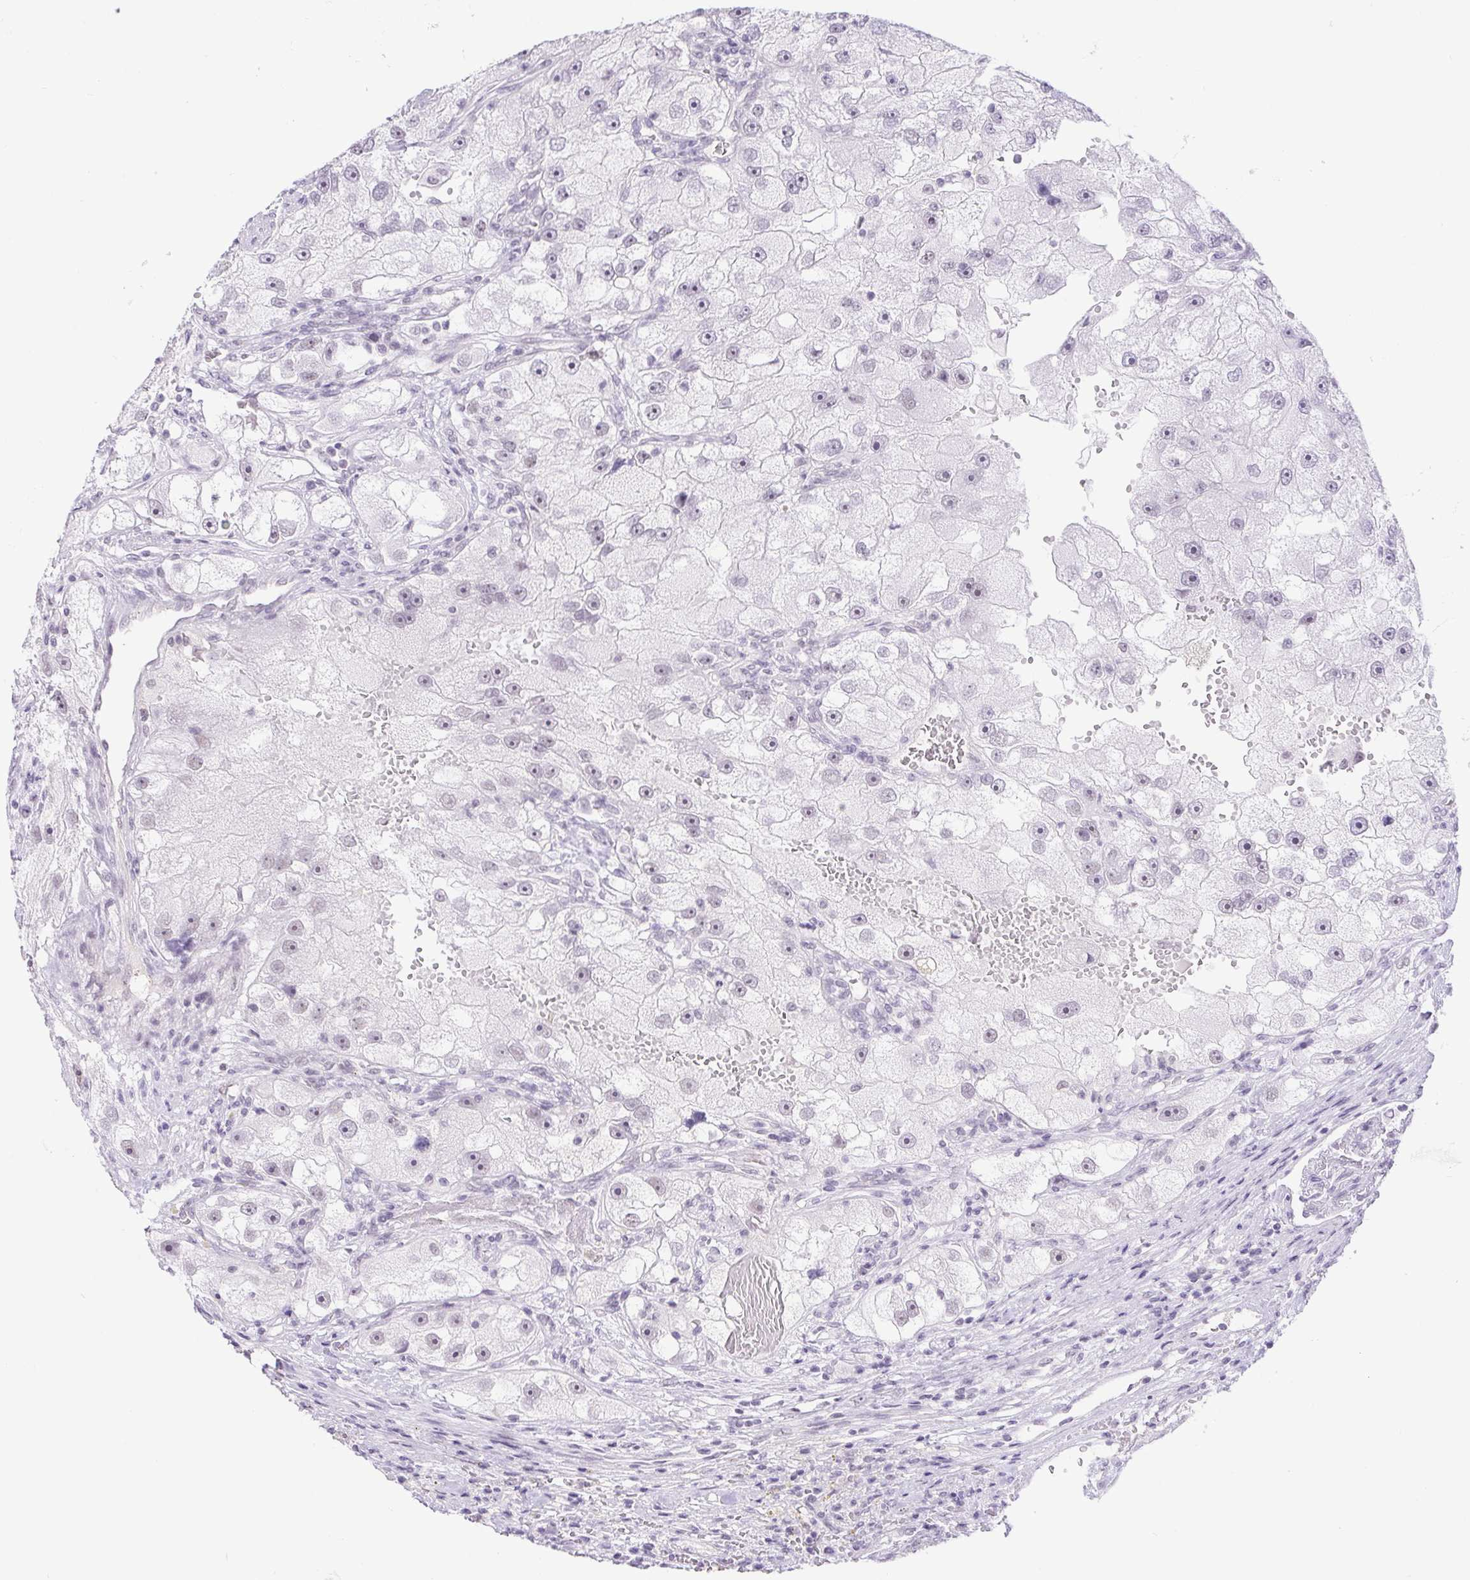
{"staining": {"intensity": "negative", "quantity": "none", "location": "none"}, "tissue": "renal cancer", "cell_type": "Tumor cells", "image_type": "cancer", "snomed": [{"axis": "morphology", "description": "Adenocarcinoma, NOS"}, {"axis": "topography", "description": "Kidney"}], "caption": "An immunohistochemistry (IHC) image of renal adenocarcinoma is shown. There is no staining in tumor cells of renal adenocarcinoma. Brightfield microscopy of immunohistochemistry (IHC) stained with DAB (3,3'-diaminobenzidine) (brown) and hematoxylin (blue), captured at high magnification.", "gene": "DDX17", "patient": {"sex": "male", "age": 63}}